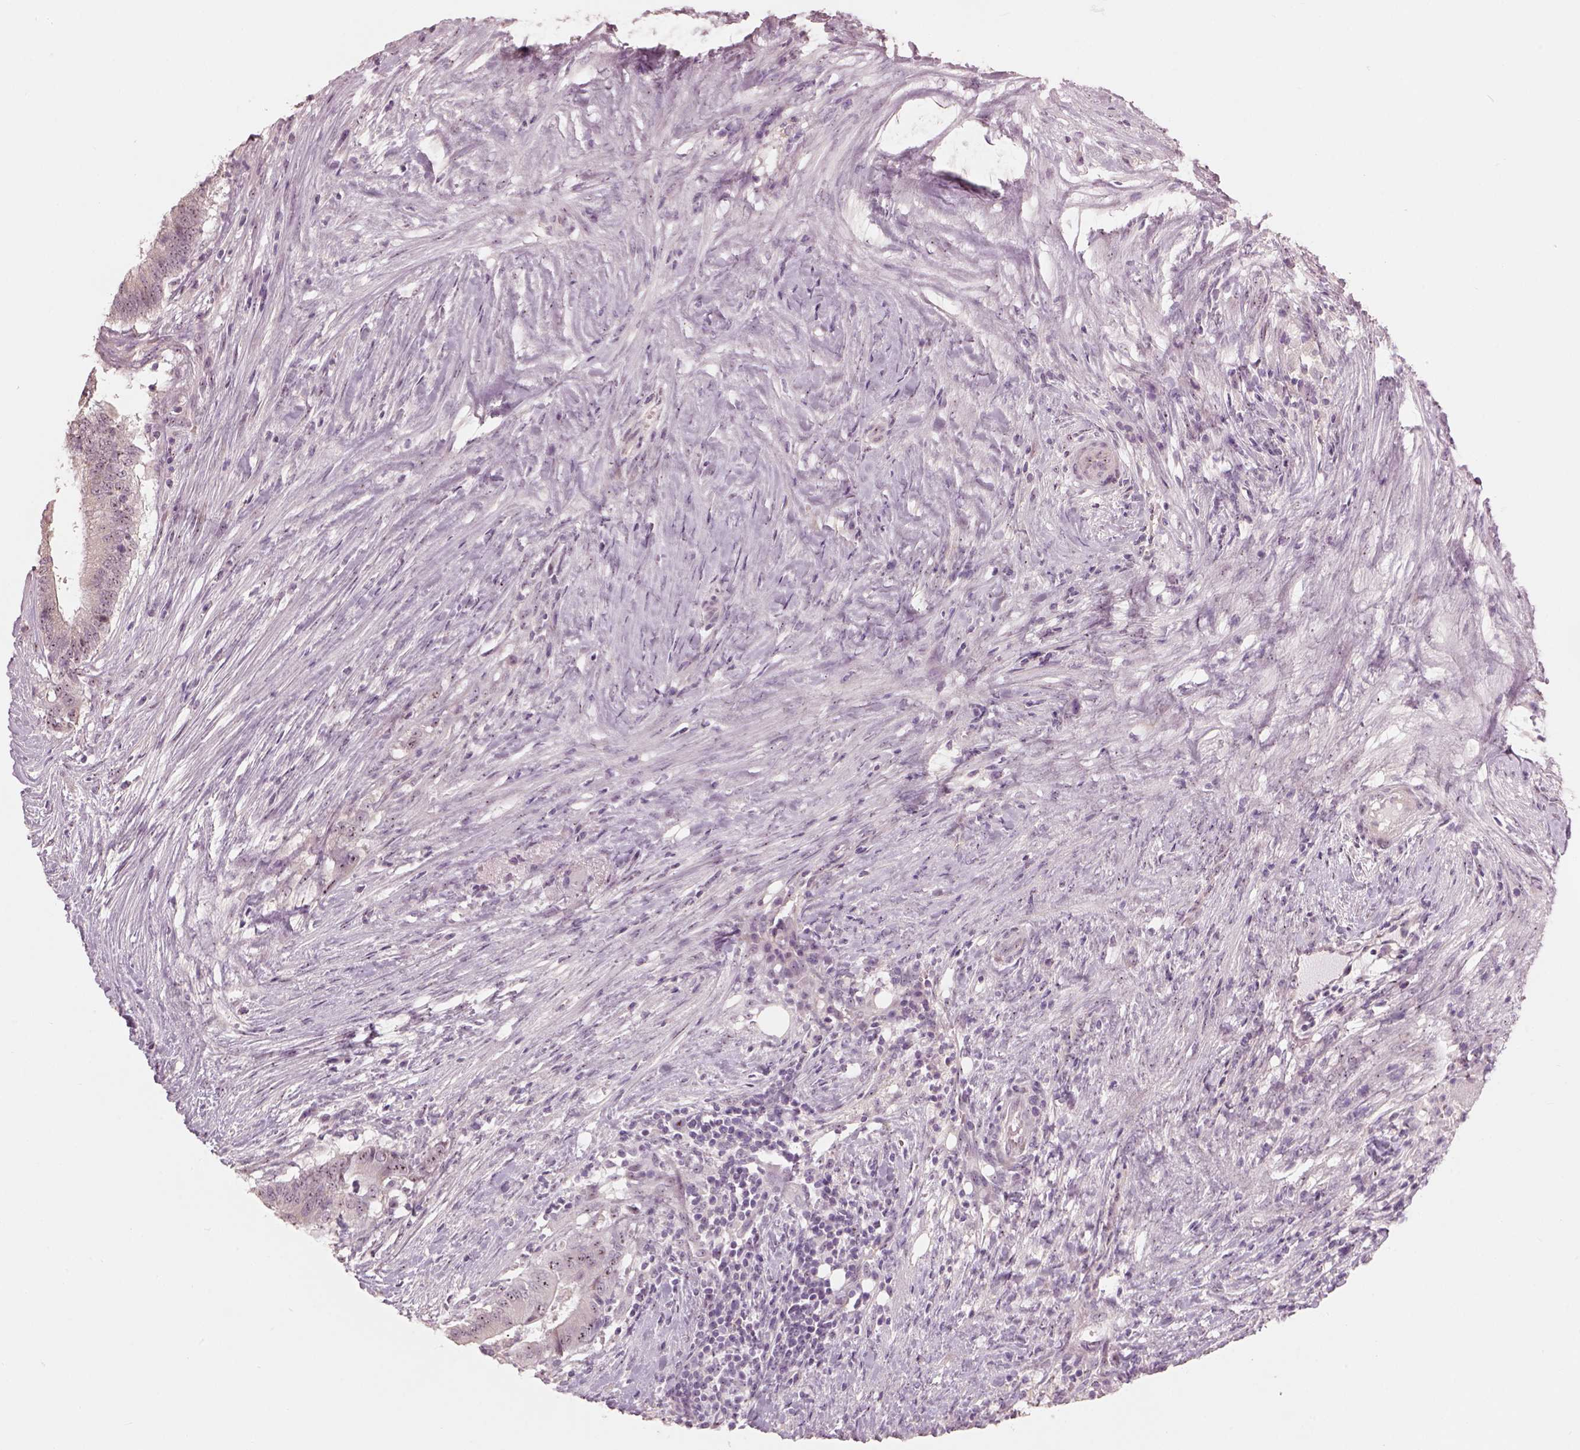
{"staining": {"intensity": "weak", "quantity": "25%-75%", "location": "cytoplasmic/membranous,nuclear"}, "tissue": "colorectal cancer", "cell_type": "Tumor cells", "image_type": "cancer", "snomed": [{"axis": "morphology", "description": "Adenocarcinoma, NOS"}, {"axis": "topography", "description": "Colon"}], "caption": "The photomicrograph demonstrates a brown stain indicating the presence of a protein in the cytoplasmic/membranous and nuclear of tumor cells in adenocarcinoma (colorectal).", "gene": "CDS1", "patient": {"sex": "female", "age": 43}}